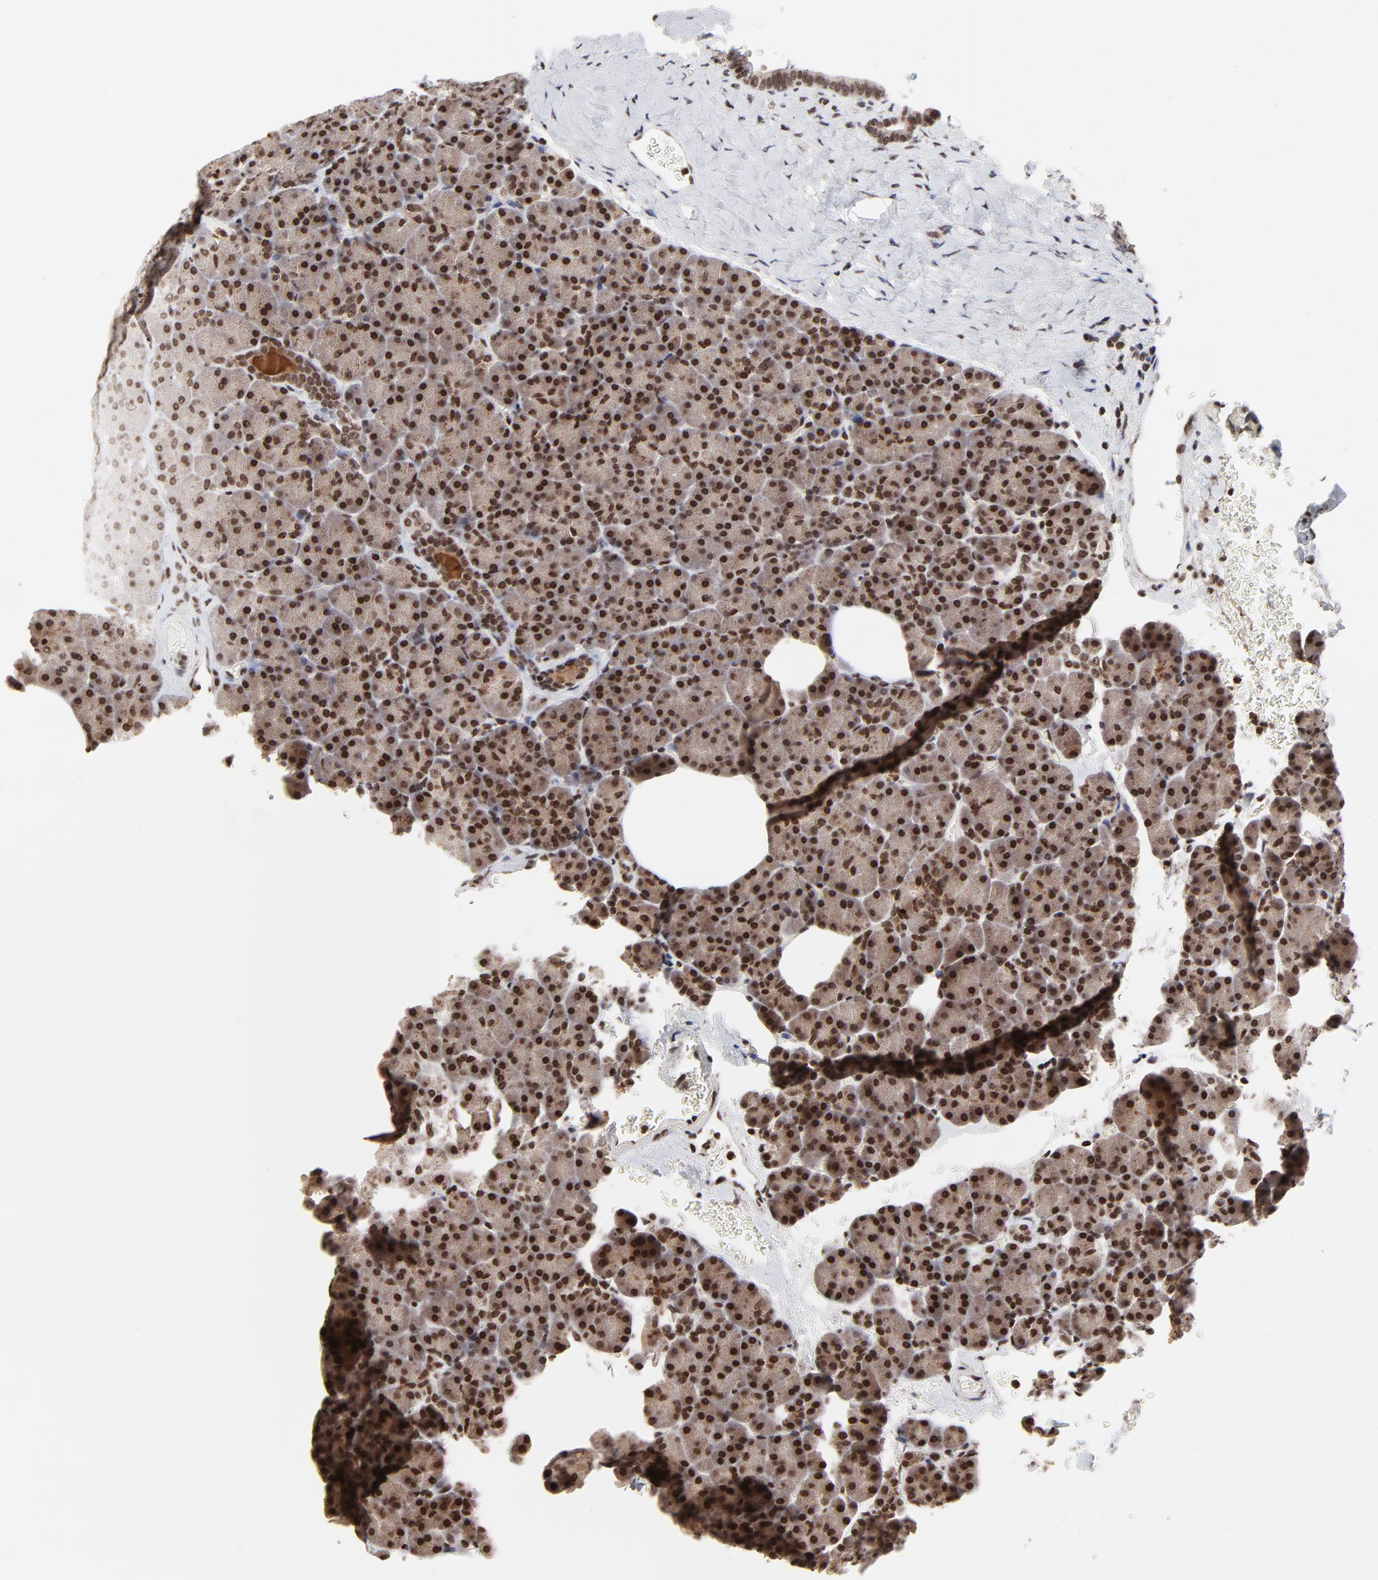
{"staining": {"intensity": "strong", "quantity": ">75%", "location": "cytoplasmic/membranous,nuclear"}, "tissue": "pancreas", "cell_type": "Exocrine glandular cells", "image_type": "normal", "snomed": [{"axis": "morphology", "description": "Normal tissue, NOS"}, {"axis": "topography", "description": "Pancreas"}], "caption": "Strong cytoplasmic/membranous,nuclear staining for a protein is appreciated in about >75% of exocrine glandular cells of benign pancreas using IHC.", "gene": "ZNF777", "patient": {"sex": "female", "age": 35}}